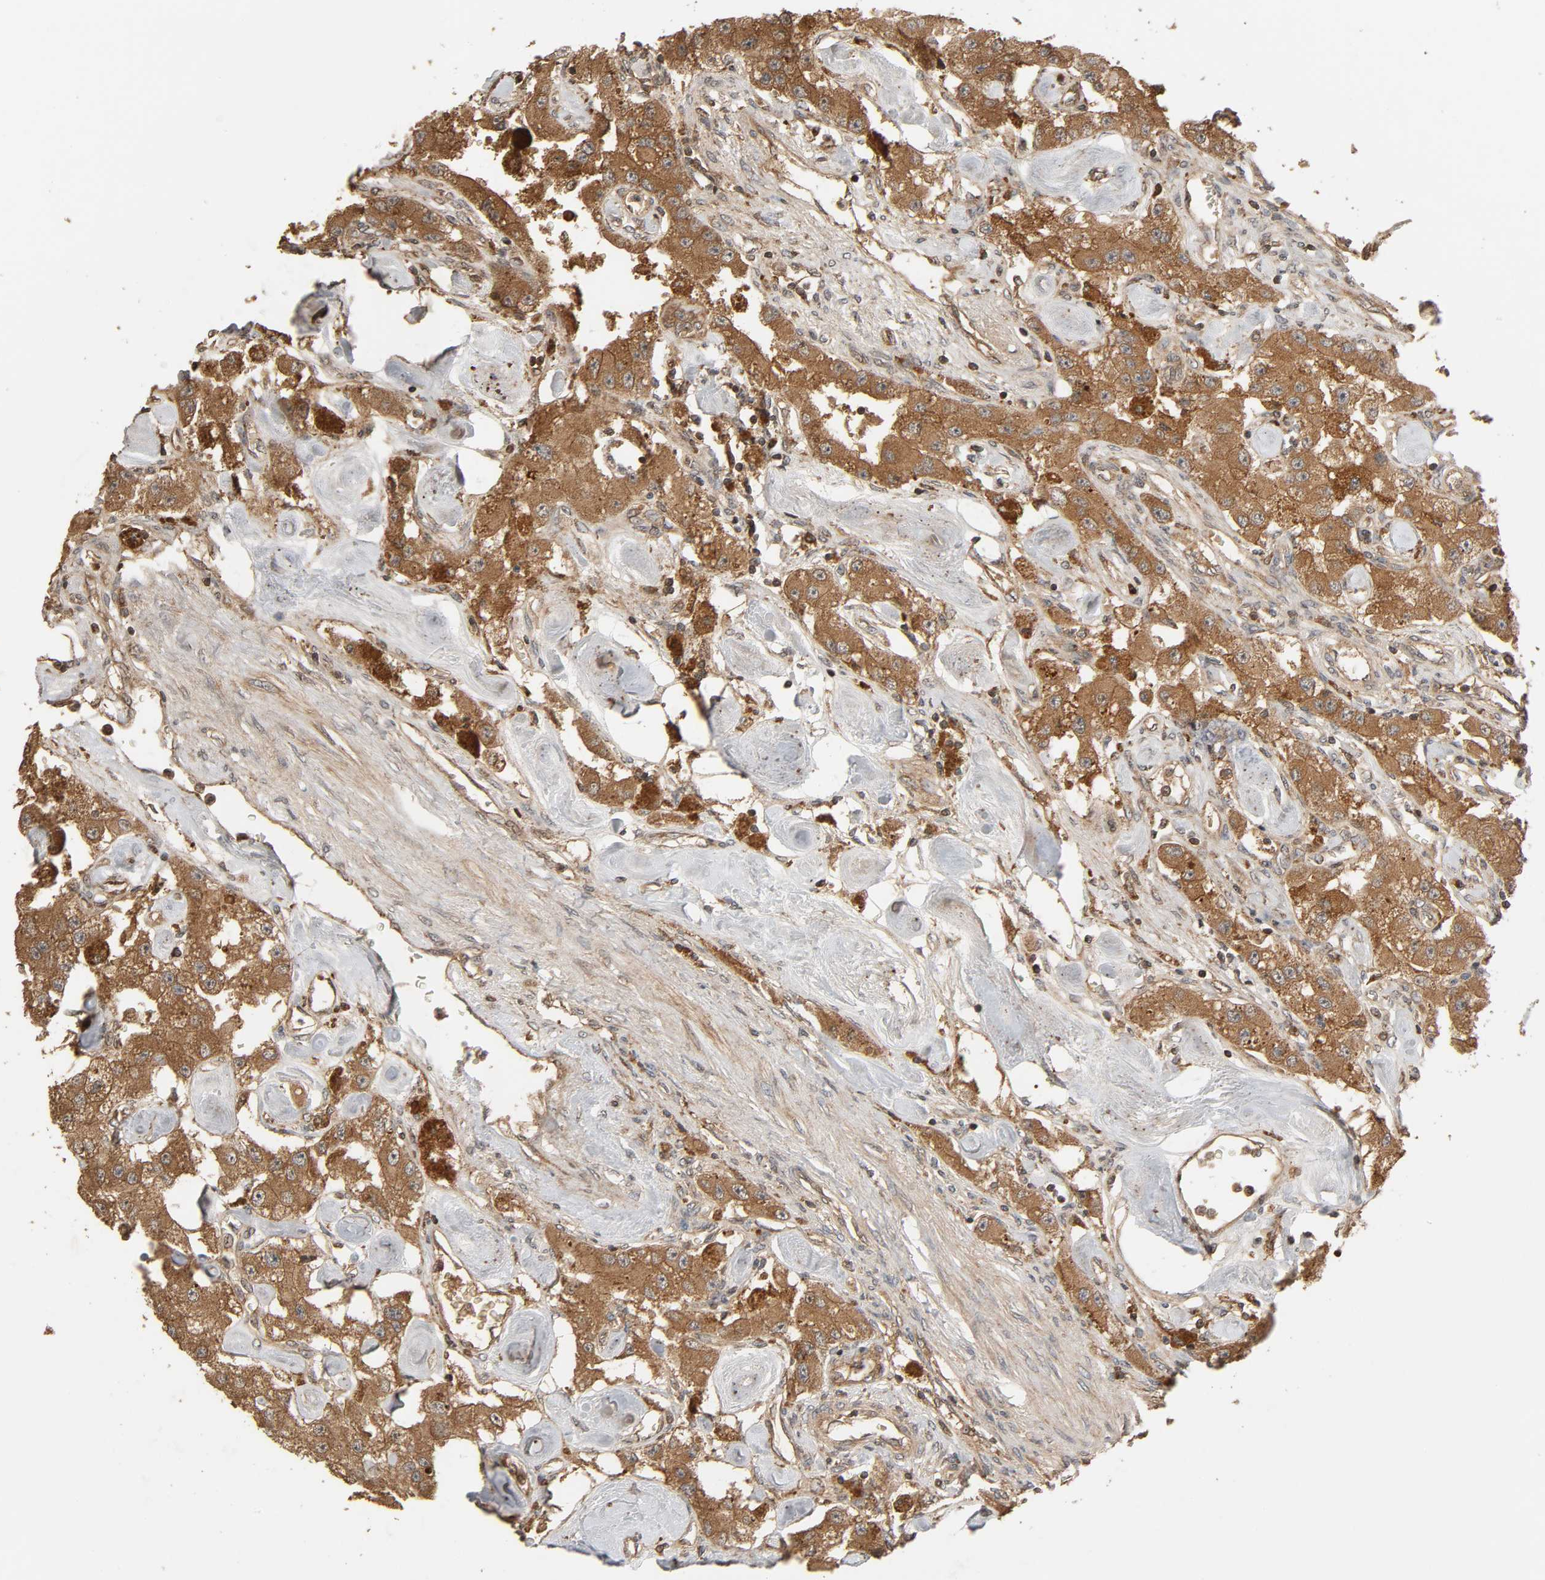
{"staining": {"intensity": "moderate", "quantity": ">75%", "location": "cytoplasmic/membranous"}, "tissue": "carcinoid", "cell_type": "Tumor cells", "image_type": "cancer", "snomed": [{"axis": "morphology", "description": "Carcinoid, malignant, NOS"}, {"axis": "topography", "description": "Pancreas"}], "caption": "DAB immunohistochemical staining of carcinoid (malignant) reveals moderate cytoplasmic/membranous protein staining in about >75% of tumor cells. (brown staining indicates protein expression, while blue staining denotes nuclei).", "gene": "MAP3K8", "patient": {"sex": "male", "age": 41}}